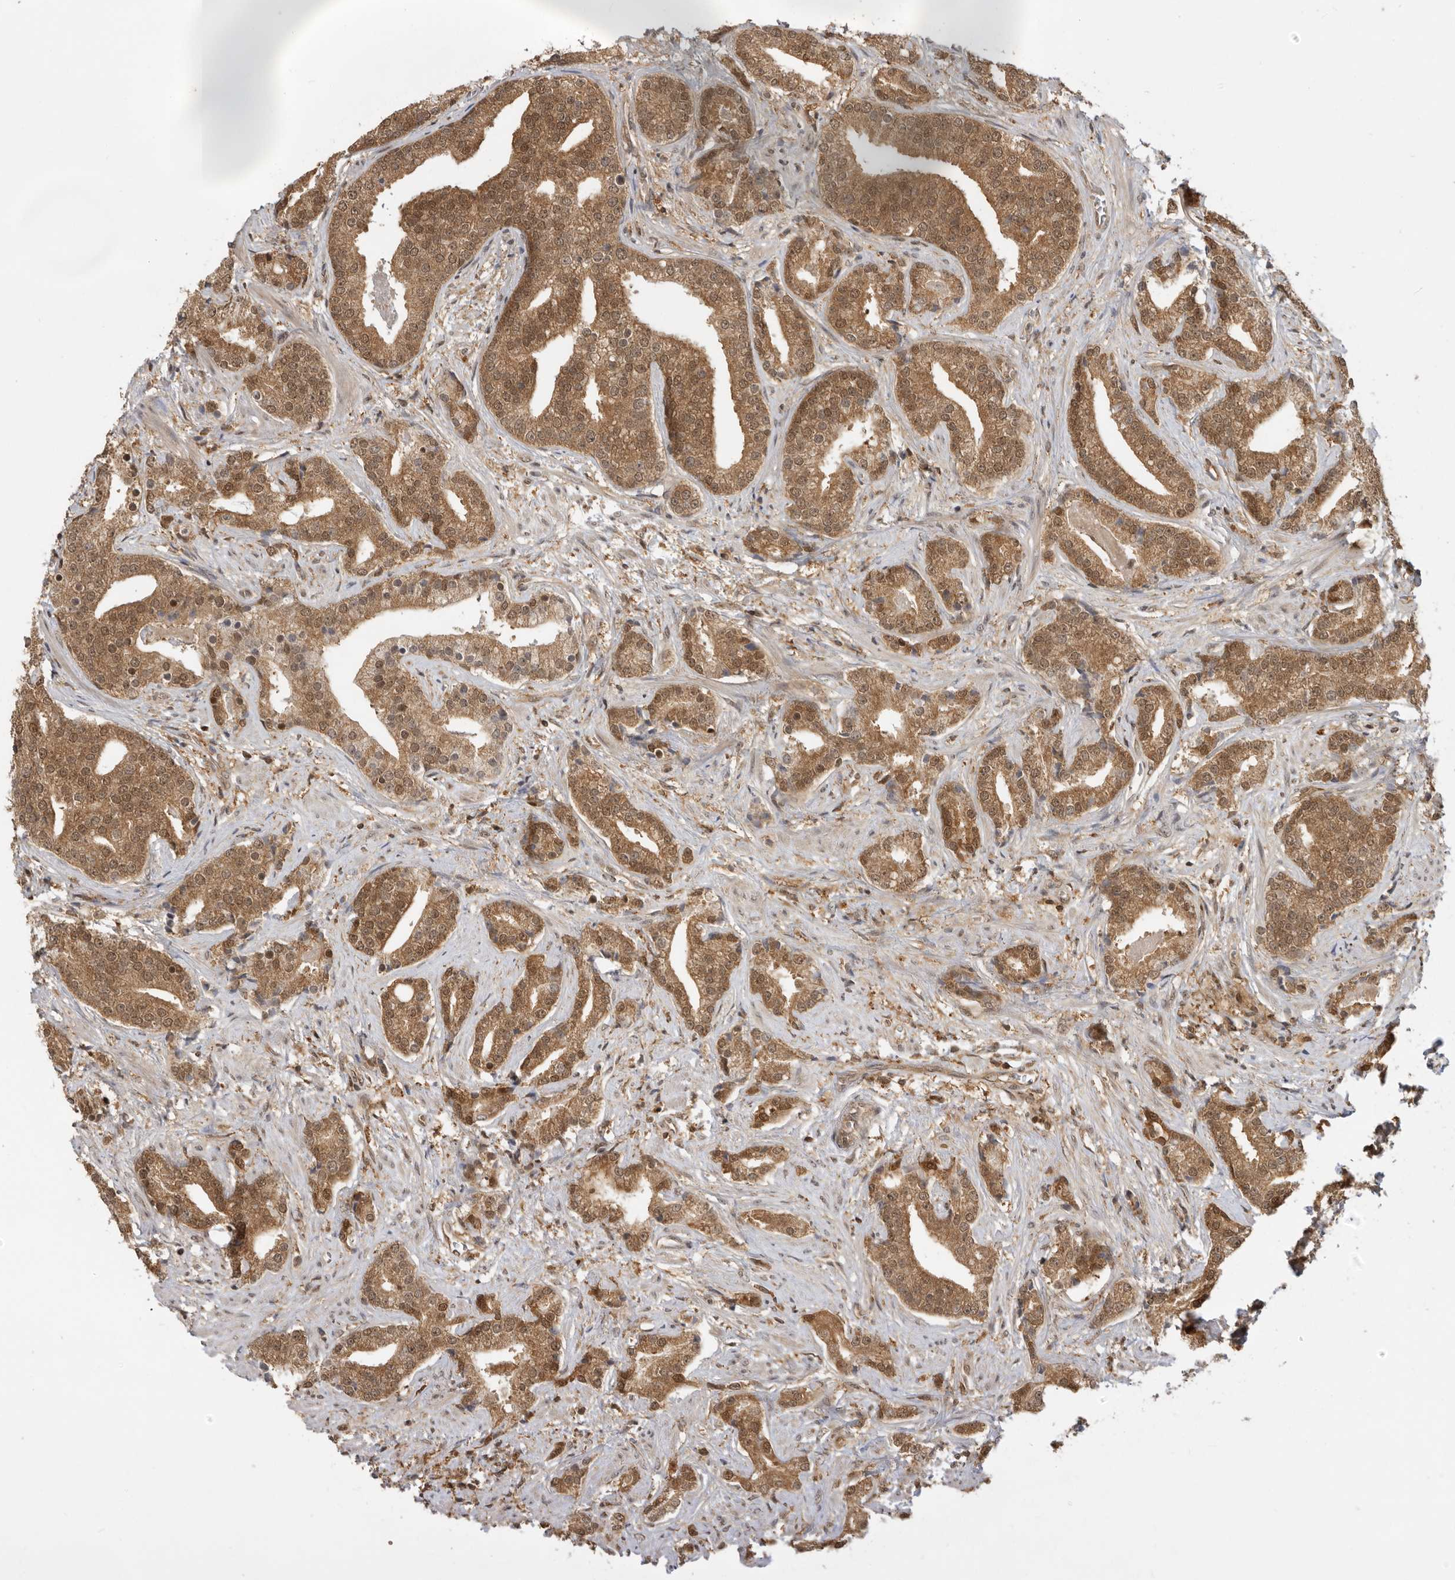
{"staining": {"intensity": "moderate", "quantity": ">75%", "location": "cytoplasmic/membranous,nuclear"}, "tissue": "prostate cancer", "cell_type": "Tumor cells", "image_type": "cancer", "snomed": [{"axis": "morphology", "description": "Adenocarcinoma, Low grade"}, {"axis": "topography", "description": "Prostate"}], "caption": "A brown stain highlights moderate cytoplasmic/membranous and nuclear staining of a protein in human adenocarcinoma (low-grade) (prostate) tumor cells.", "gene": "ADPRS", "patient": {"sex": "male", "age": 67}}